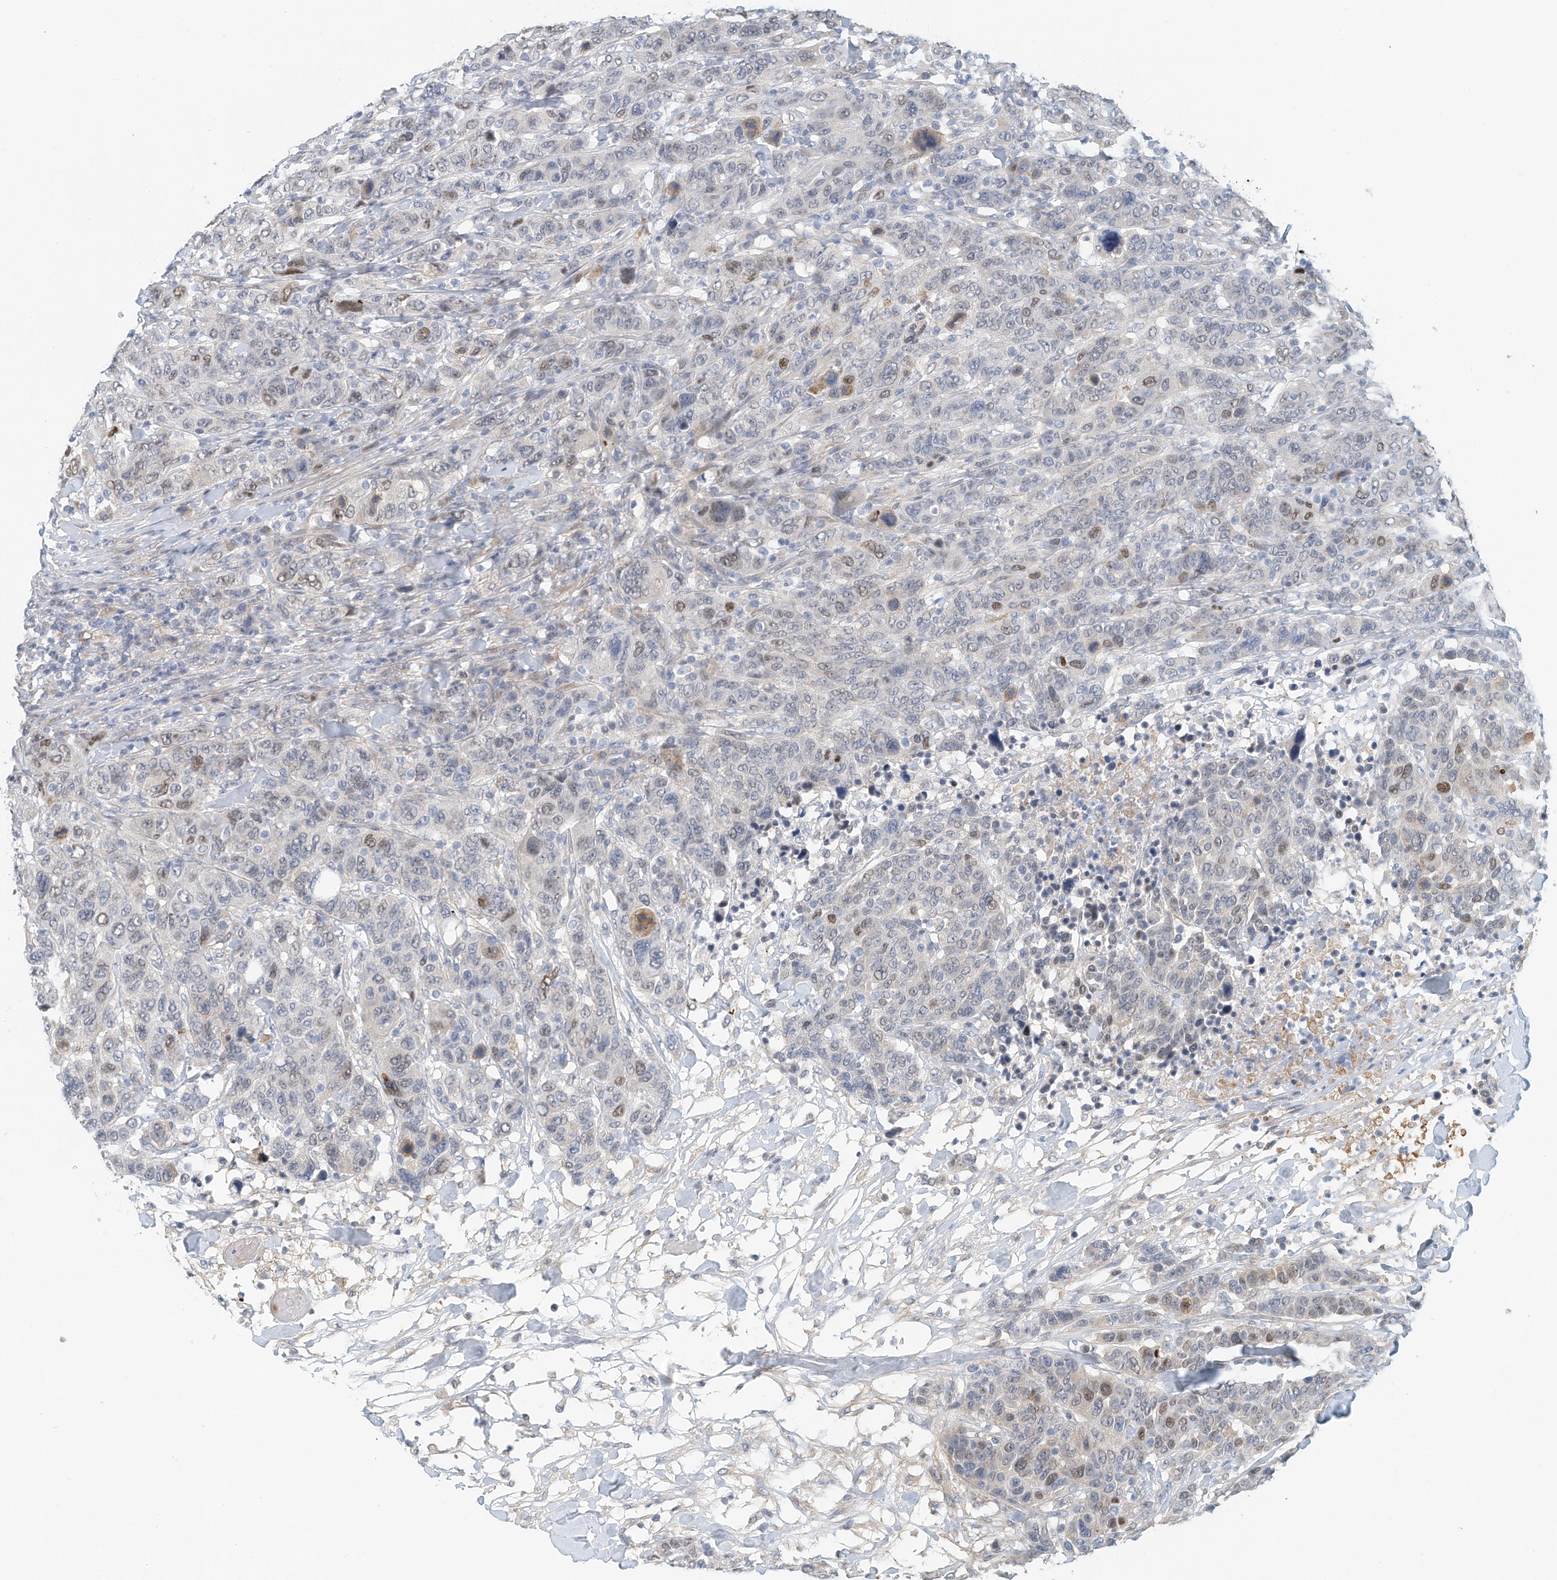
{"staining": {"intensity": "moderate", "quantity": "<25%", "location": "nuclear"}, "tissue": "breast cancer", "cell_type": "Tumor cells", "image_type": "cancer", "snomed": [{"axis": "morphology", "description": "Duct carcinoma"}, {"axis": "topography", "description": "Breast"}], "caption": "Intraductal carcinoma (breast) stained with a protein marker reveals moderate staining in tumor cells.", "gene": "ARHGAP28", "patient": {"sex": "female", "age": 37}}